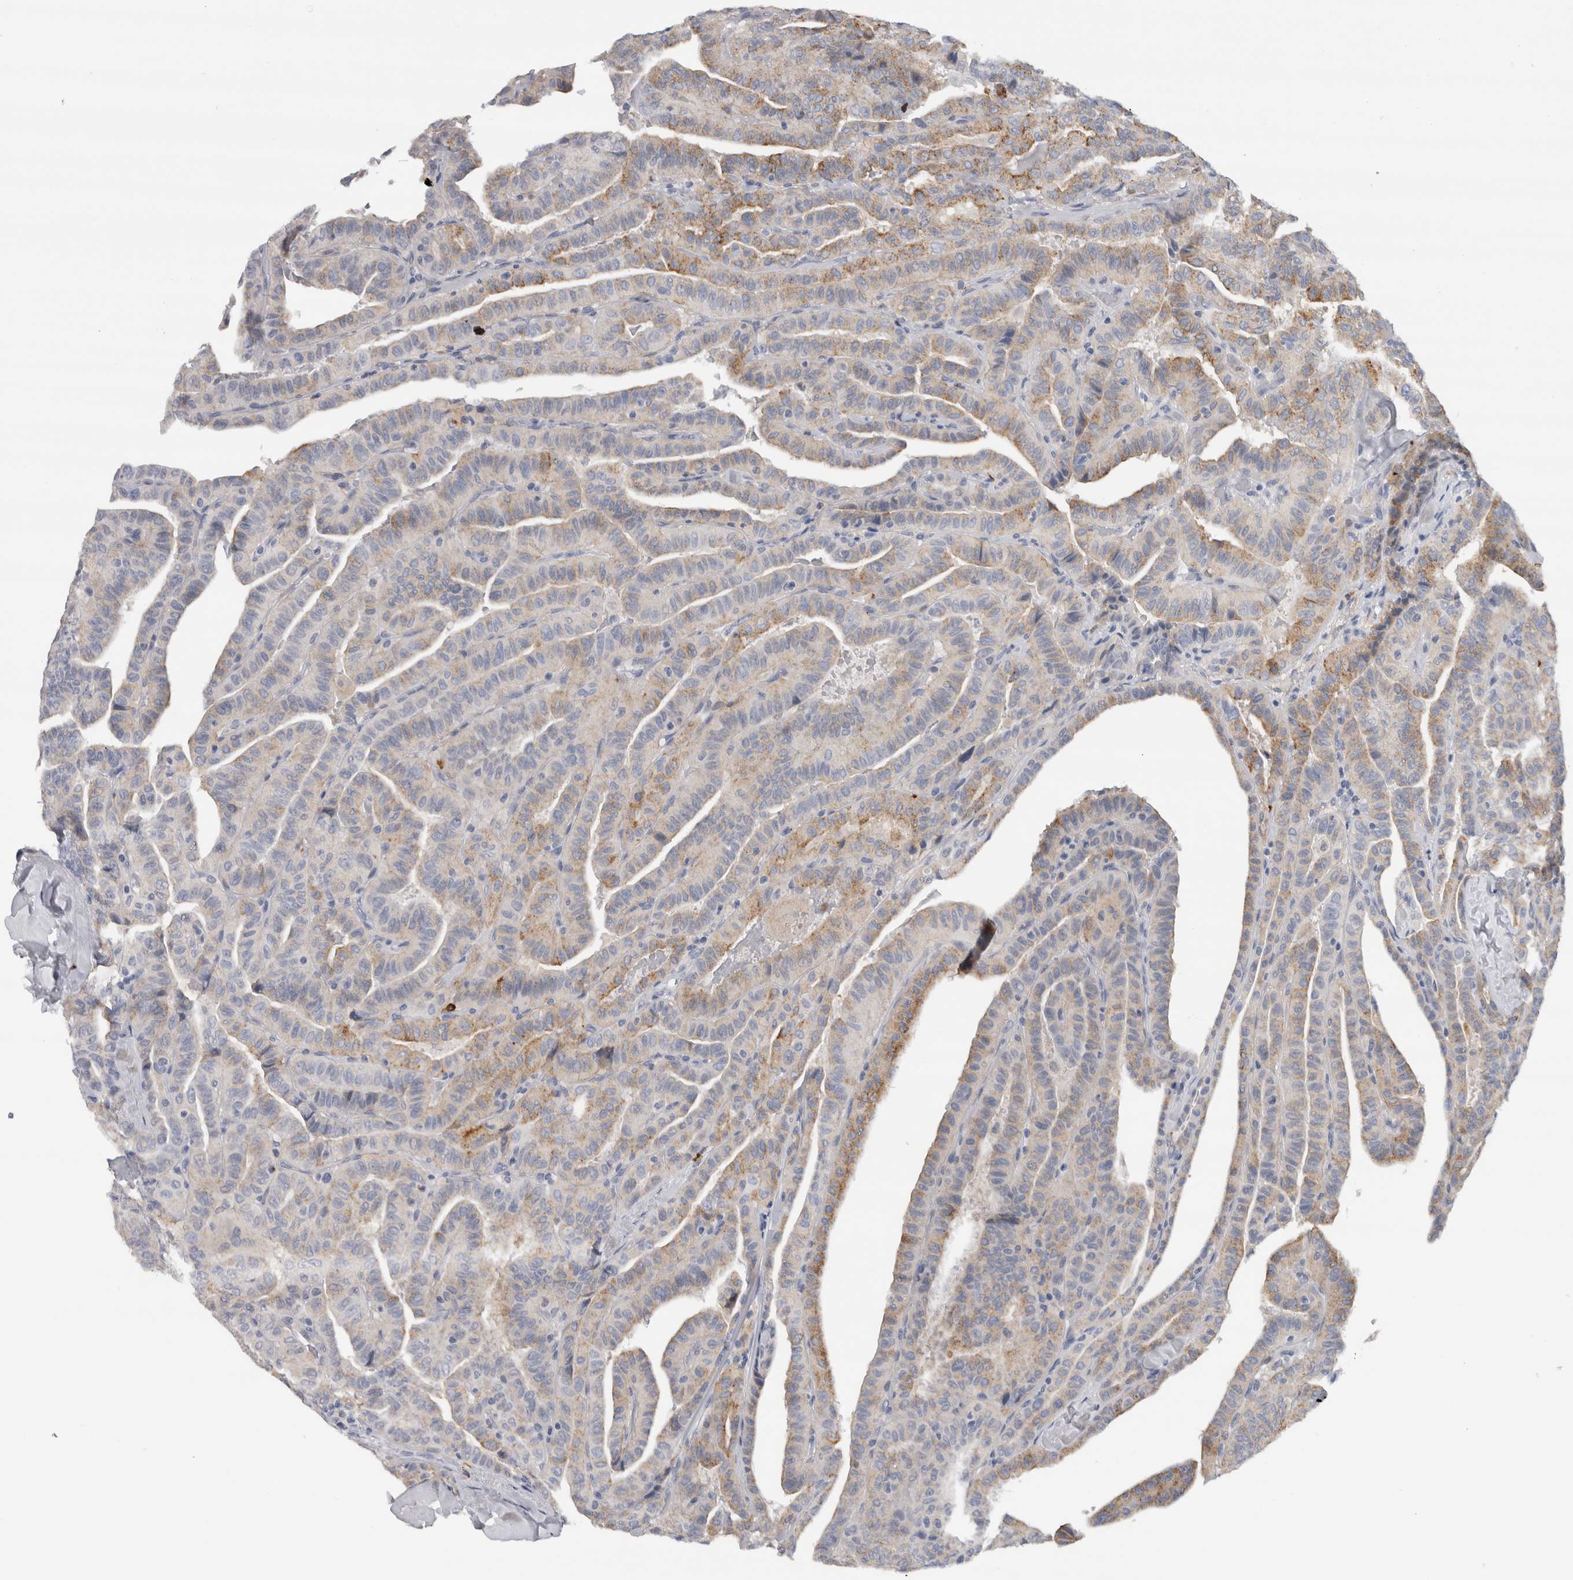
{"staining": {"intensity": "moderate", "quantity": "25%-75%", "location": "cytoplasmic/membranous"}, "tissue": "thyroid cancer", "cell_type": "Tumor cells", "image_type": "cancer", "snomed": [{"axis": "morphology", "description": "Papillary adenocarcinoma, NOS"}, {"axis": "topography", "description": "Thyroid gland"}], "caption": "DAB immunohistochemical staining of human papillary adenocarcinoma (thyroid) shows moderate cytoplasmic/membranous protein positivity in approximately 25%-75% of tumor cells.", "gene": "CD63", "patient": {"sex": "male", "age": 77}}